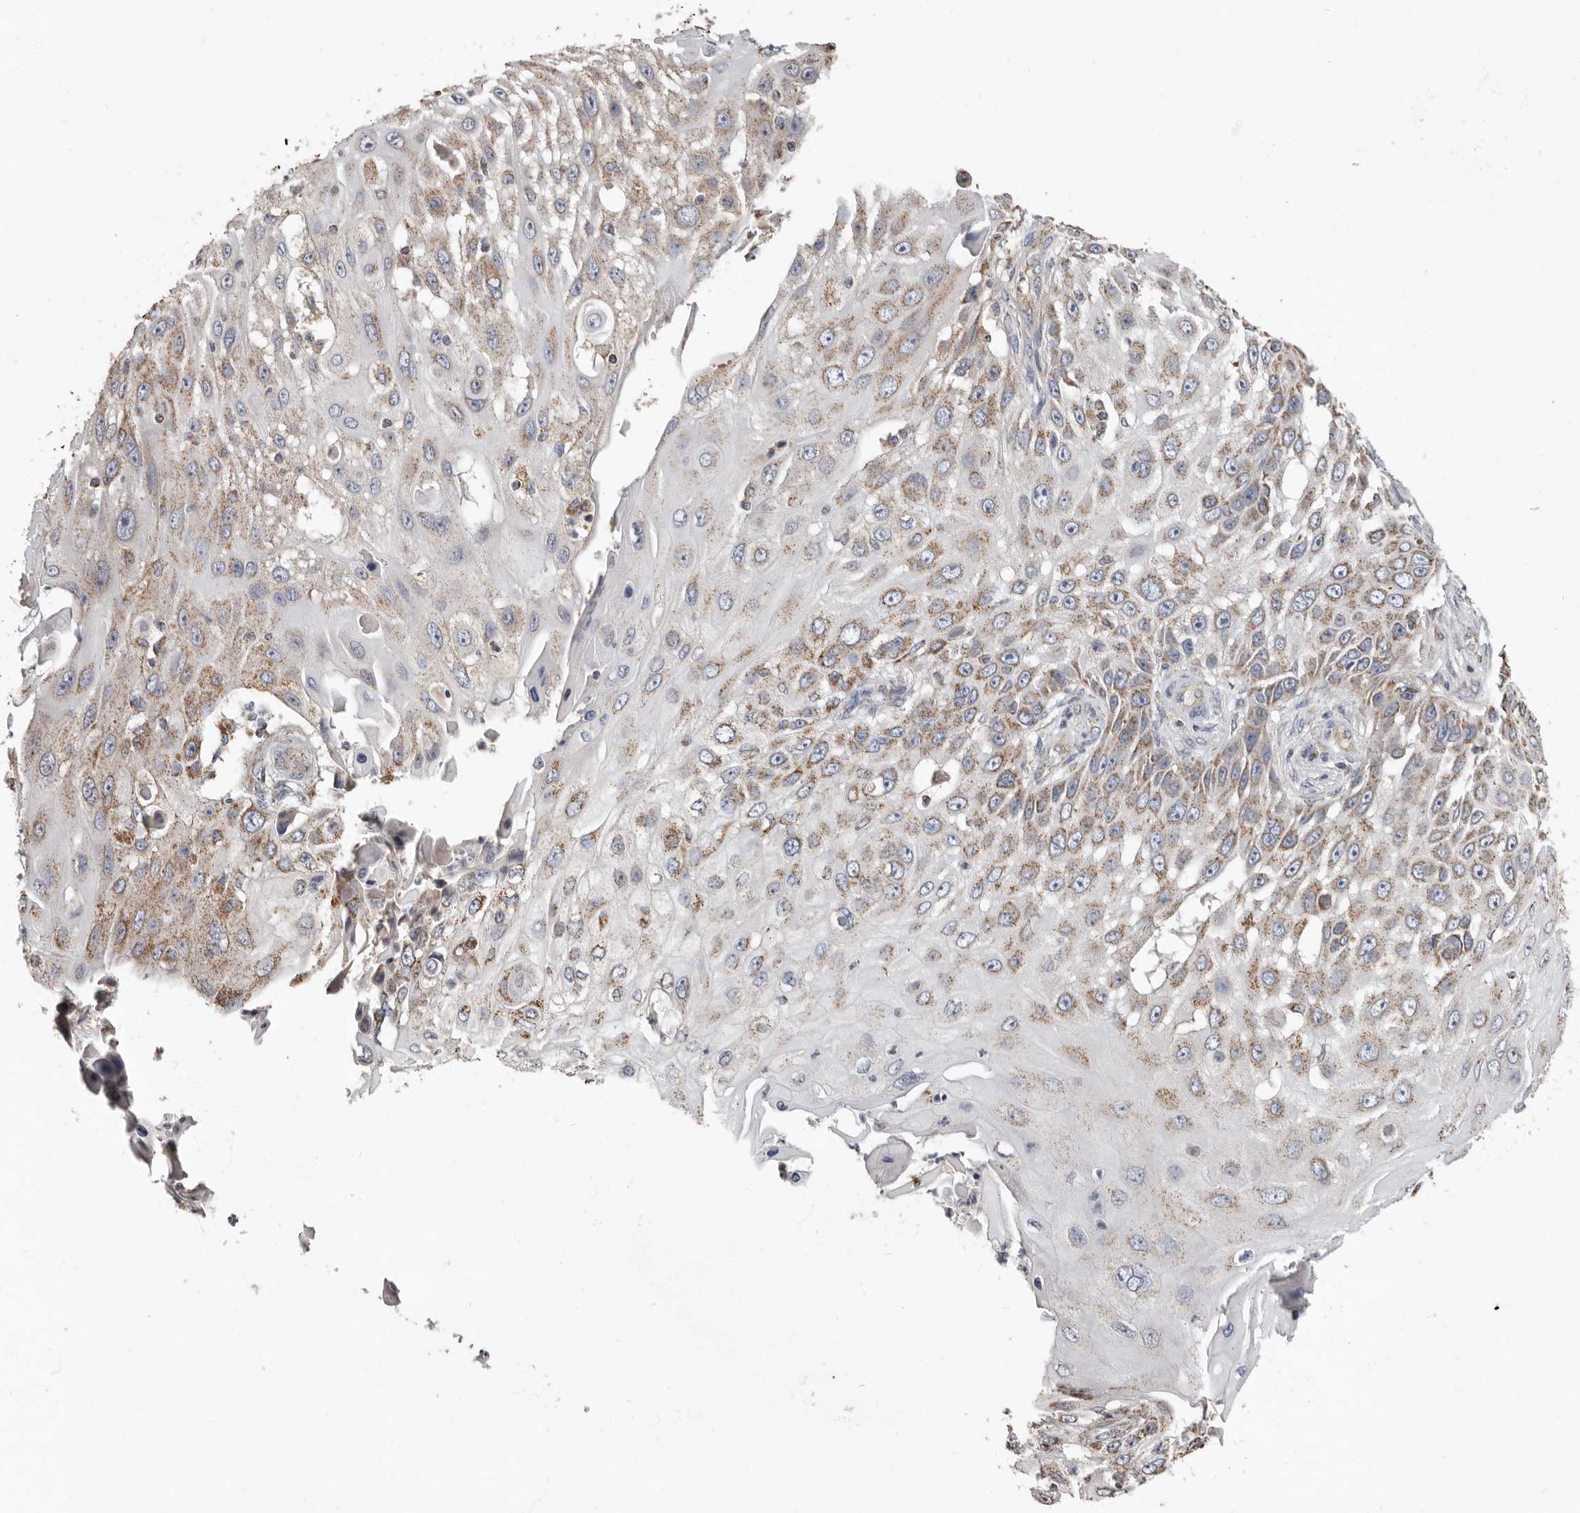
{"staining": {"intensity": "moderate", "quantity": "25%-75%", "location": "cytoplasmic/membranous"}, "tissue": "skin cancer", "cell_type": "Tumor cells", "image_type": "cancer", "snomed": [{"axis": "morphology", "description": "Squamous cell carcinoma, NOS"}, {"axis": "topography", "description": "Skin"}], "caption": "IHC staining of squamous cell carcinoma (skin), which shows medium levels of moderate cytoplasmic/membranous positivity in about 25%-75% of tumor cells indicating moderate cytoplasmic/membranous protein positivity. The staining was performed using DAB (brown) for protein detection and nuclei were counterstained in hematoxylin (blue).", "gene": "KIF26B", "patient": {"sex": "female", "age": 44}}